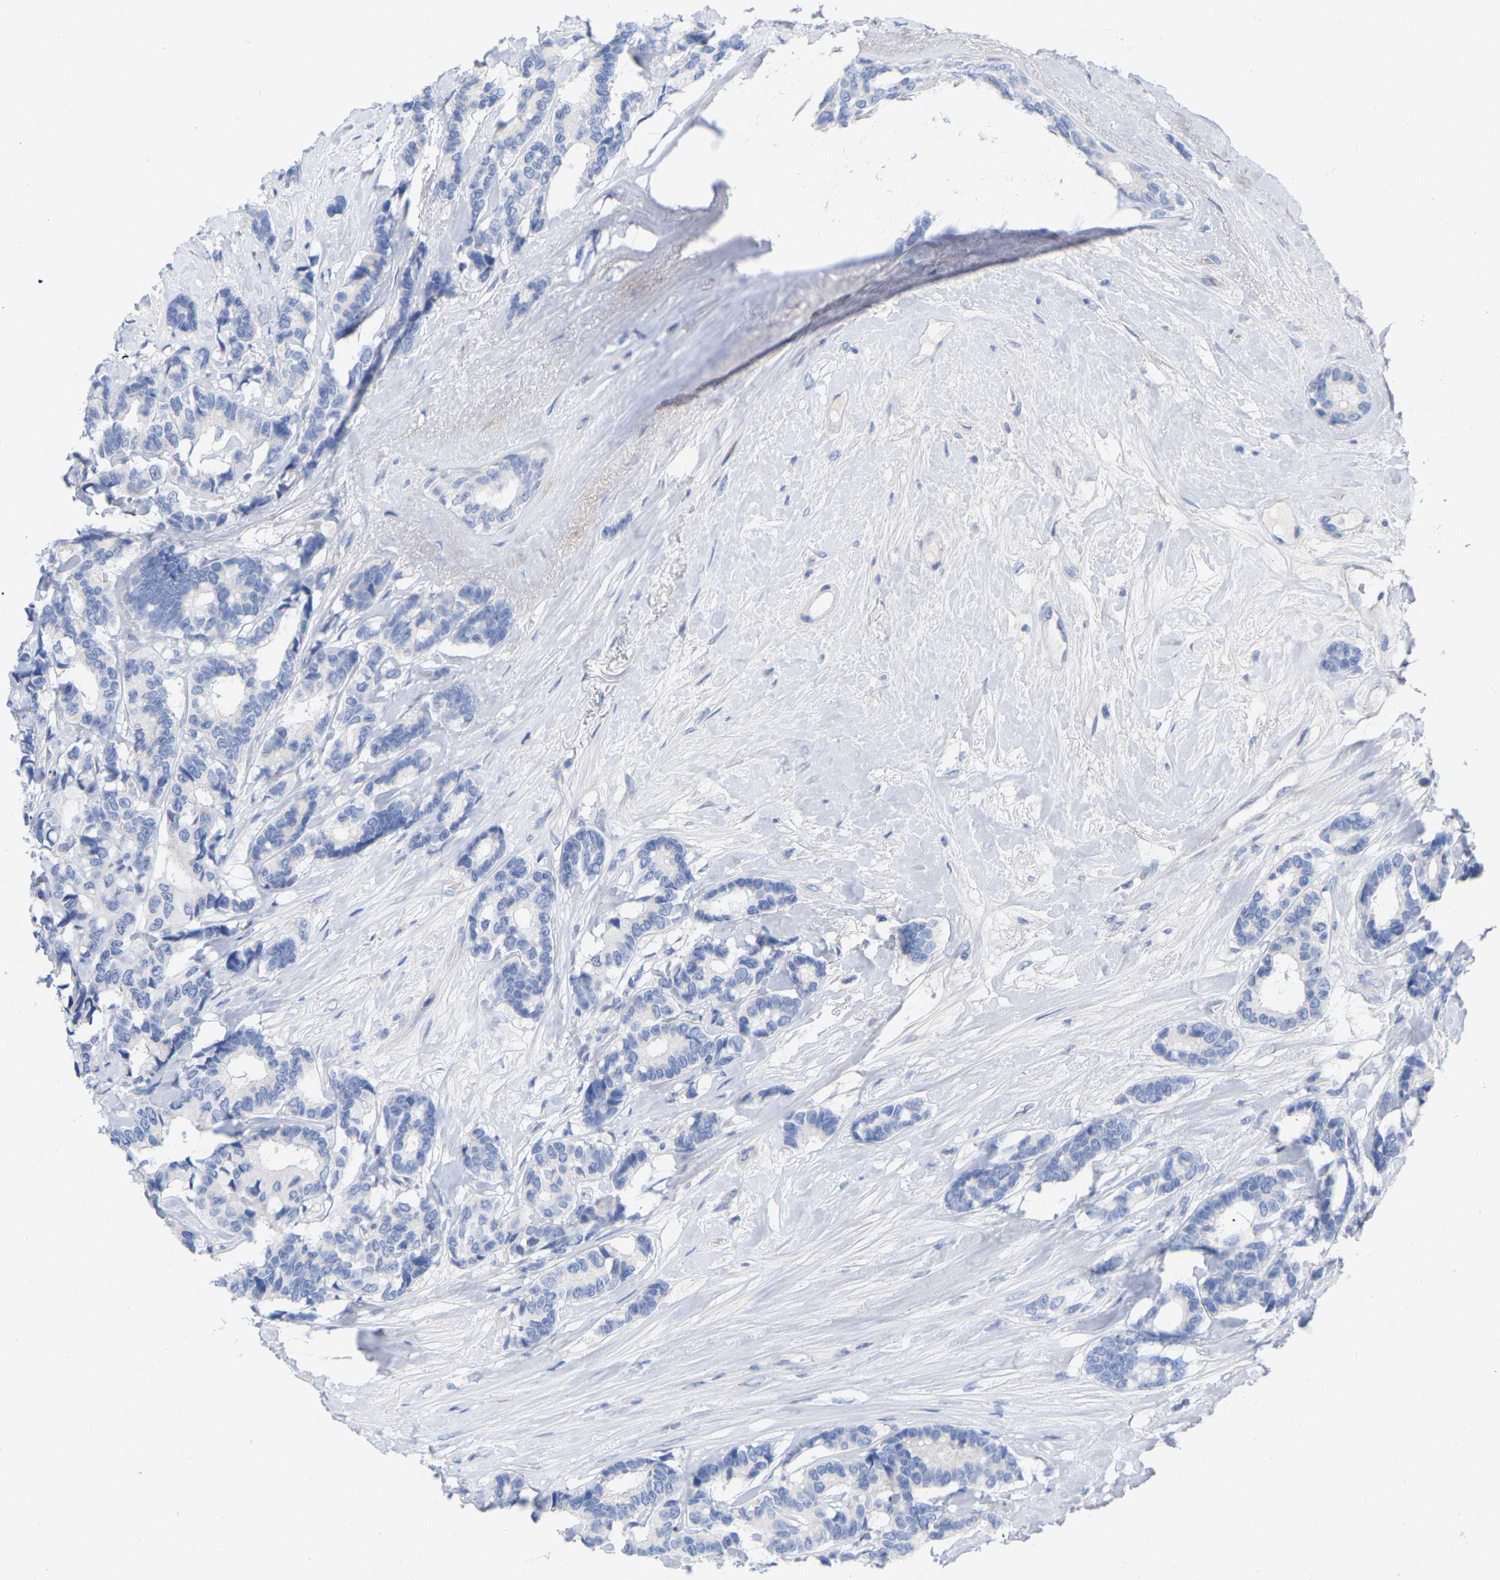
{"staining": {"intensity": "negative", "quantity": "none", "location": "none"}, "tissue": "breast cancer", "cell_type": "Tumor cells", "image_type": "cancer", "snomed": [{"axis": "morphology", "description": "Duct carcinoma"}, {"axis": "topography", "description": "Breast"}], "caption": "This is an immunohistochemistry (IHC) photomicrograph of human breast cancer. There is no staining in tumor cells.", "gene": "HAPLN1", "patient": {"sex": "female", "age": 87}}